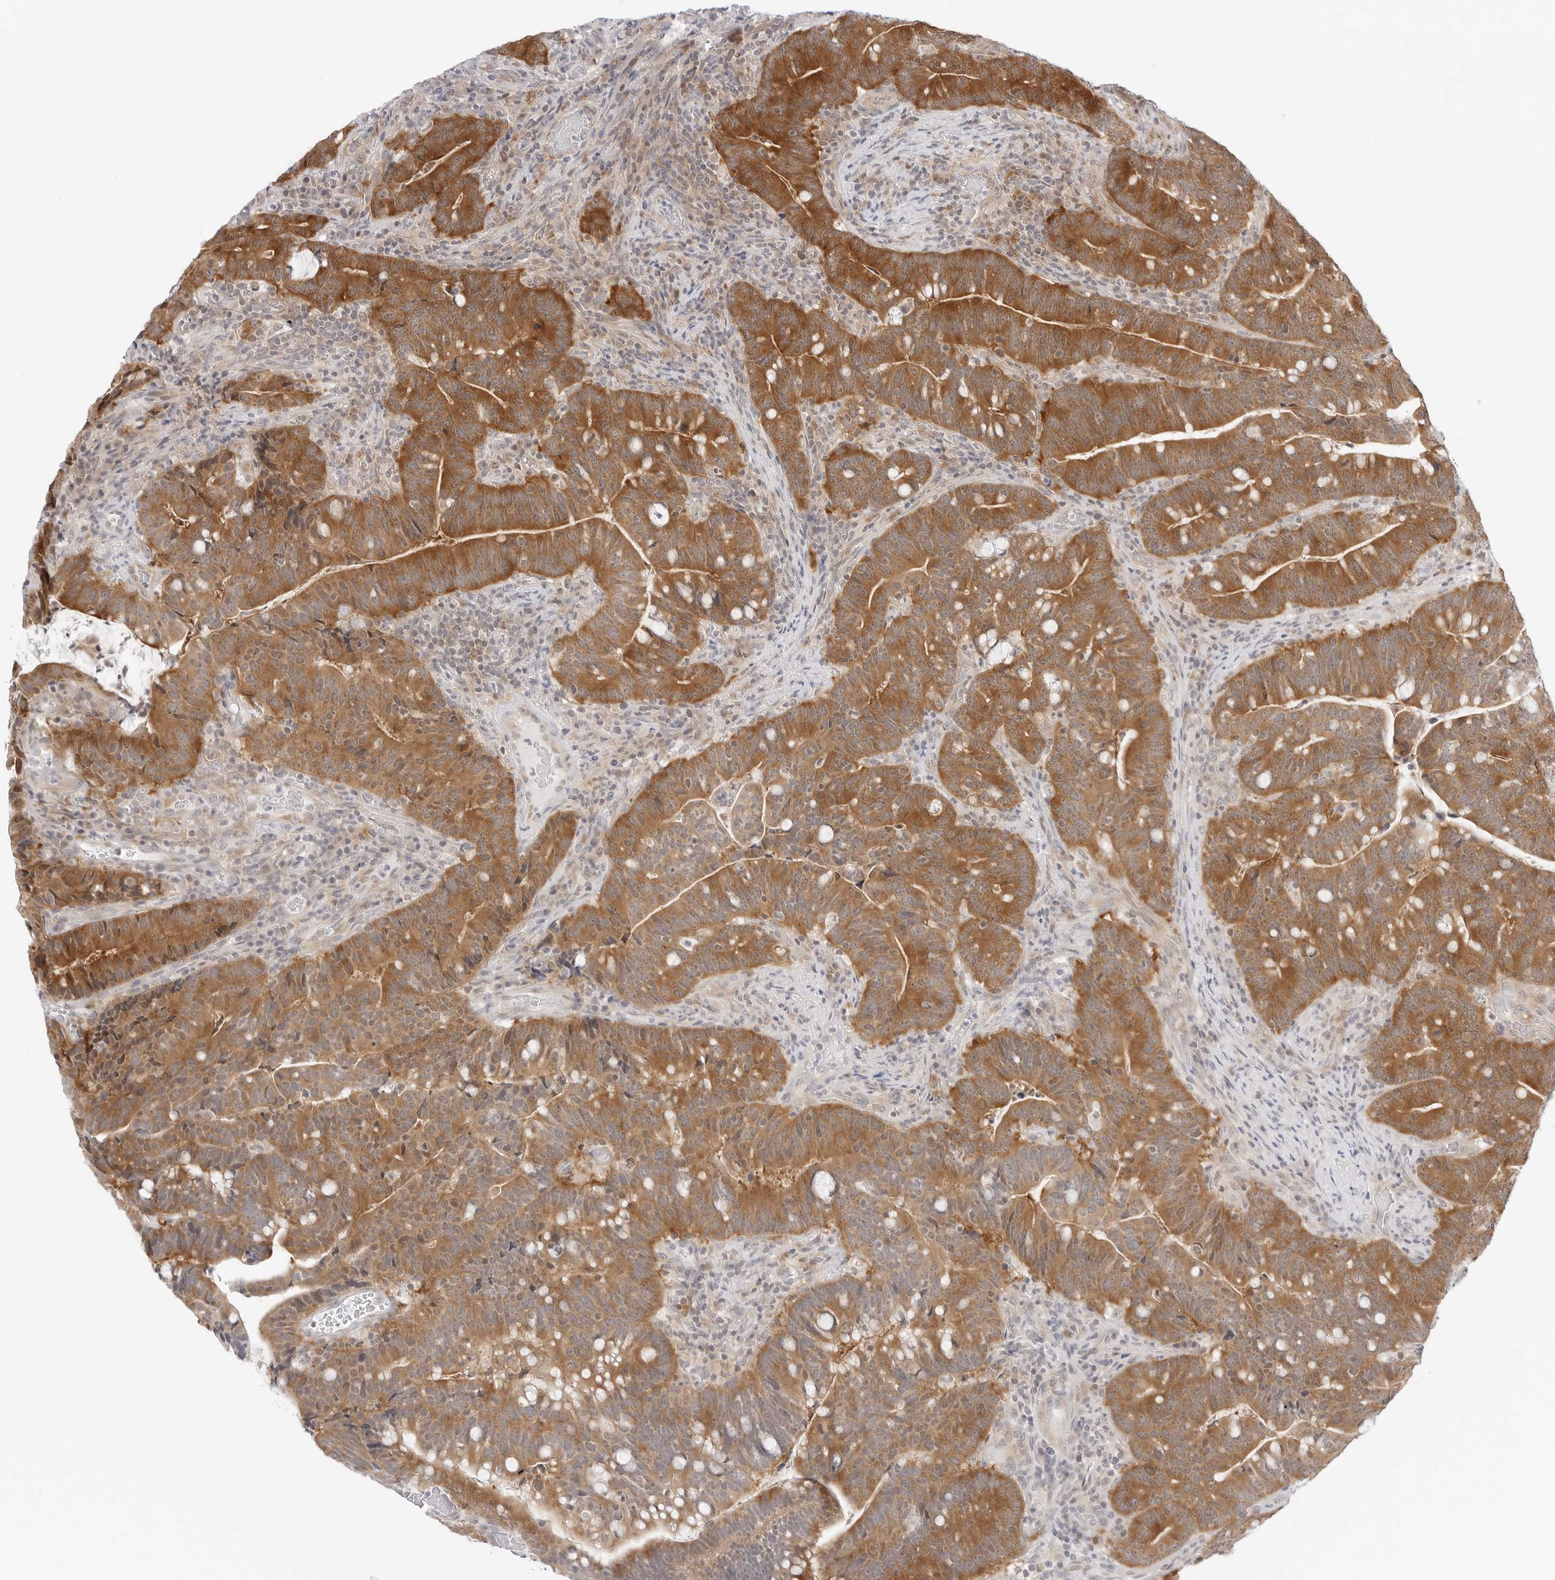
{"staining": {"intensity": "strong", "quantity": ">75%", "location": "cytoplasmic/membranous"}, "tissue": "colorectal cancer", "cell_type": "Tumor cells", "image_type": "cancer", "snomed": [{"axis": "morphology", "description": "Adenocarcinoma, NOS"}, {"axis": "topography", "description": "Colon"}], "caption": "Immunohistochemical staining of human colorectal cancer (adenocarcinoma) demonstrates high levels of strong cytoplasmic/membranous positivity in about >75% of tumor cells.", "gene": "NUDC", "patient": {"sex": "female", "age": 66}}